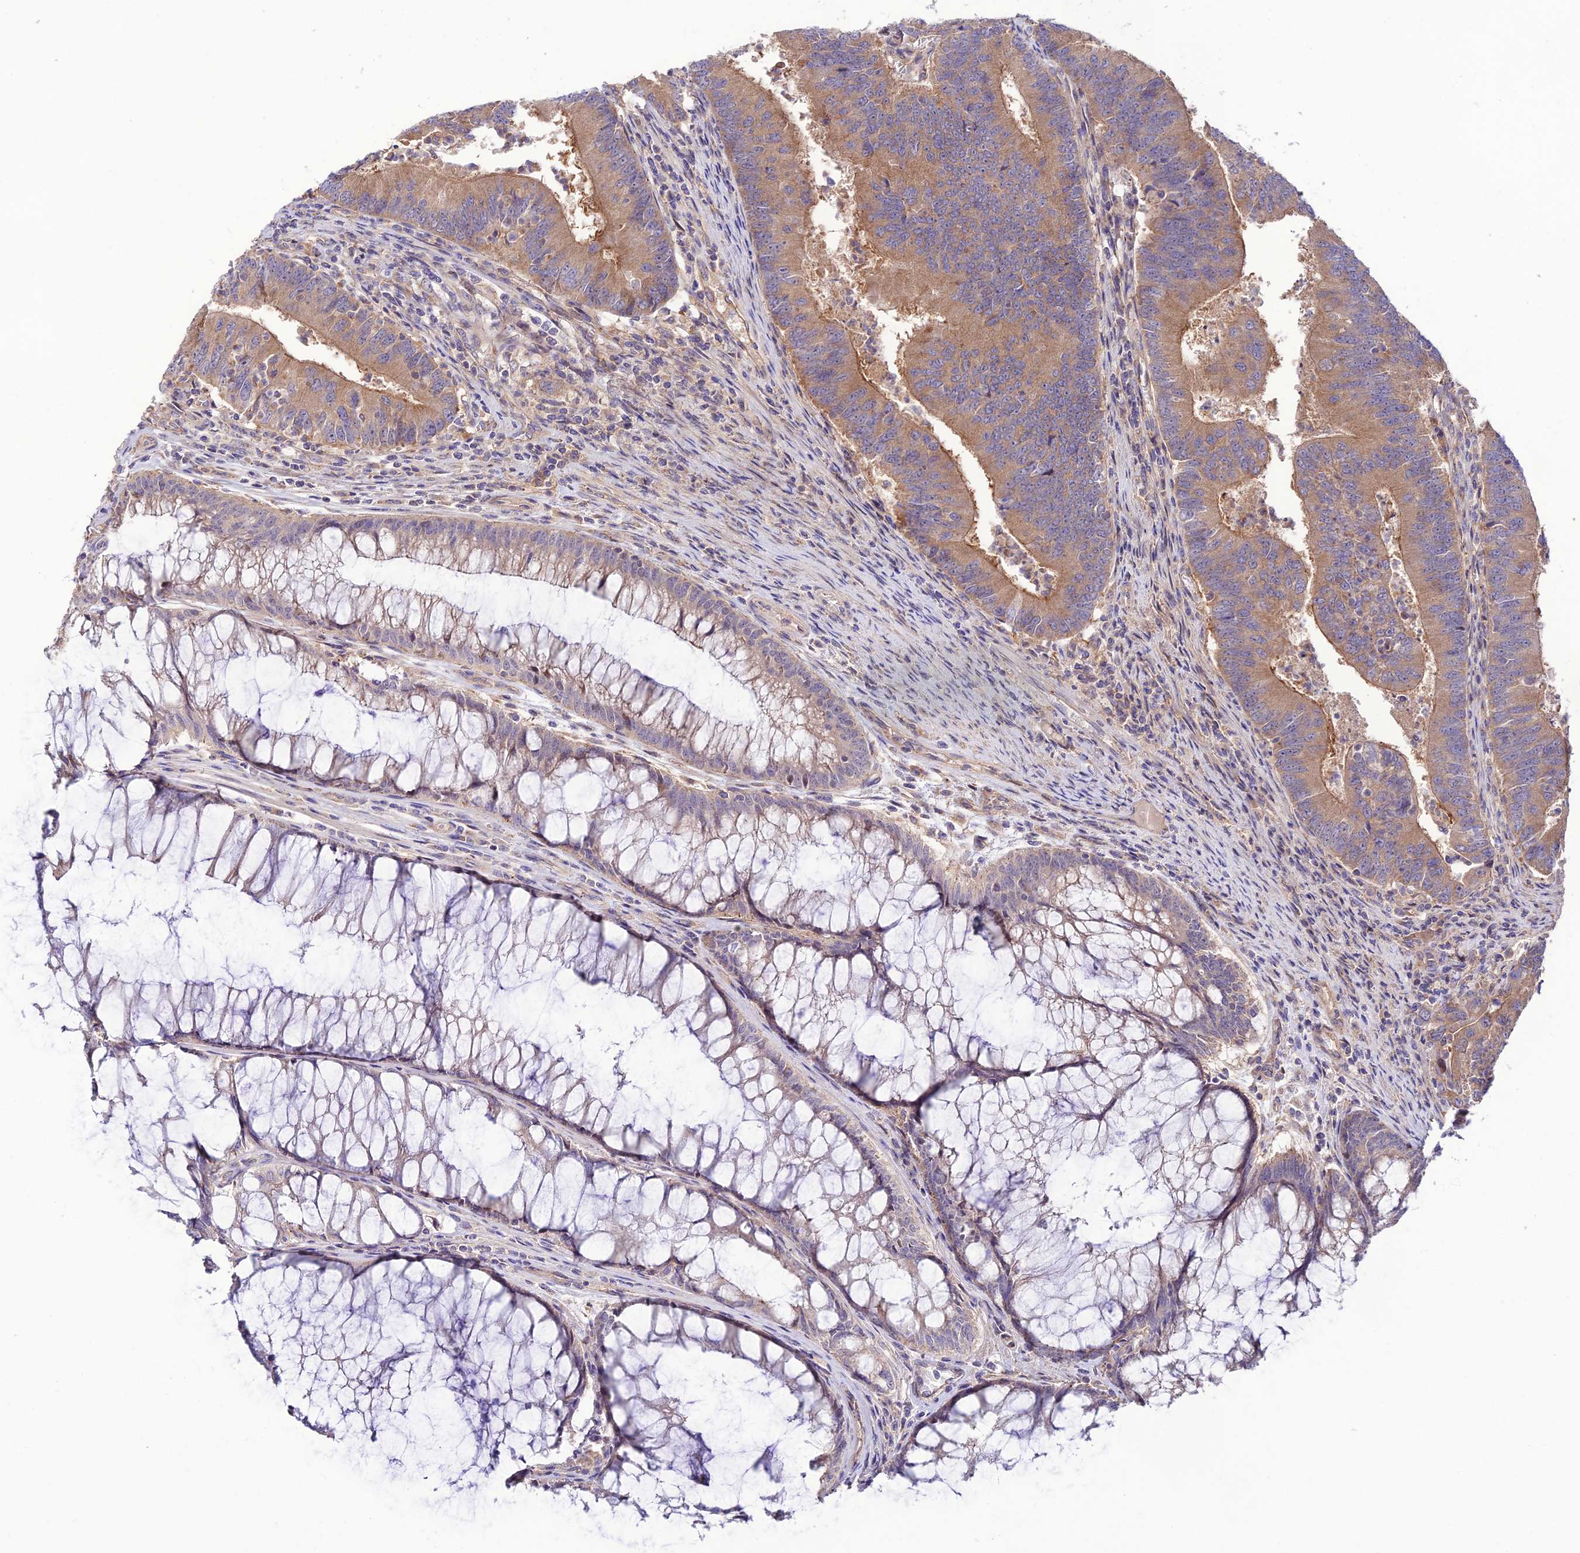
{"staining": {"intensity": "moderate", "quantity": ">75%", "location": "cytoplasmic/membranous"}, "tissue": "colorectal cancer", "cell_type": "Tumor cells", "image_type": "cancer", "snomed": [{"axis": "morphology", "description": "Adenocarcinoma, NOS"}, {"axis": "topography", "description": "Colon"}], "caption": "The photomicrograph exhibits immunohistochemical staining of colorectal cancer (adenocarcinoma). There is moderate cytoplasmic/membranous expression is present in about >75% of tumor cells. Ihc stains the protein of interest in brown and the nuclei are stained blue.", "gene": "BRME1", "patient": {"sex": "female", "age": 67}}